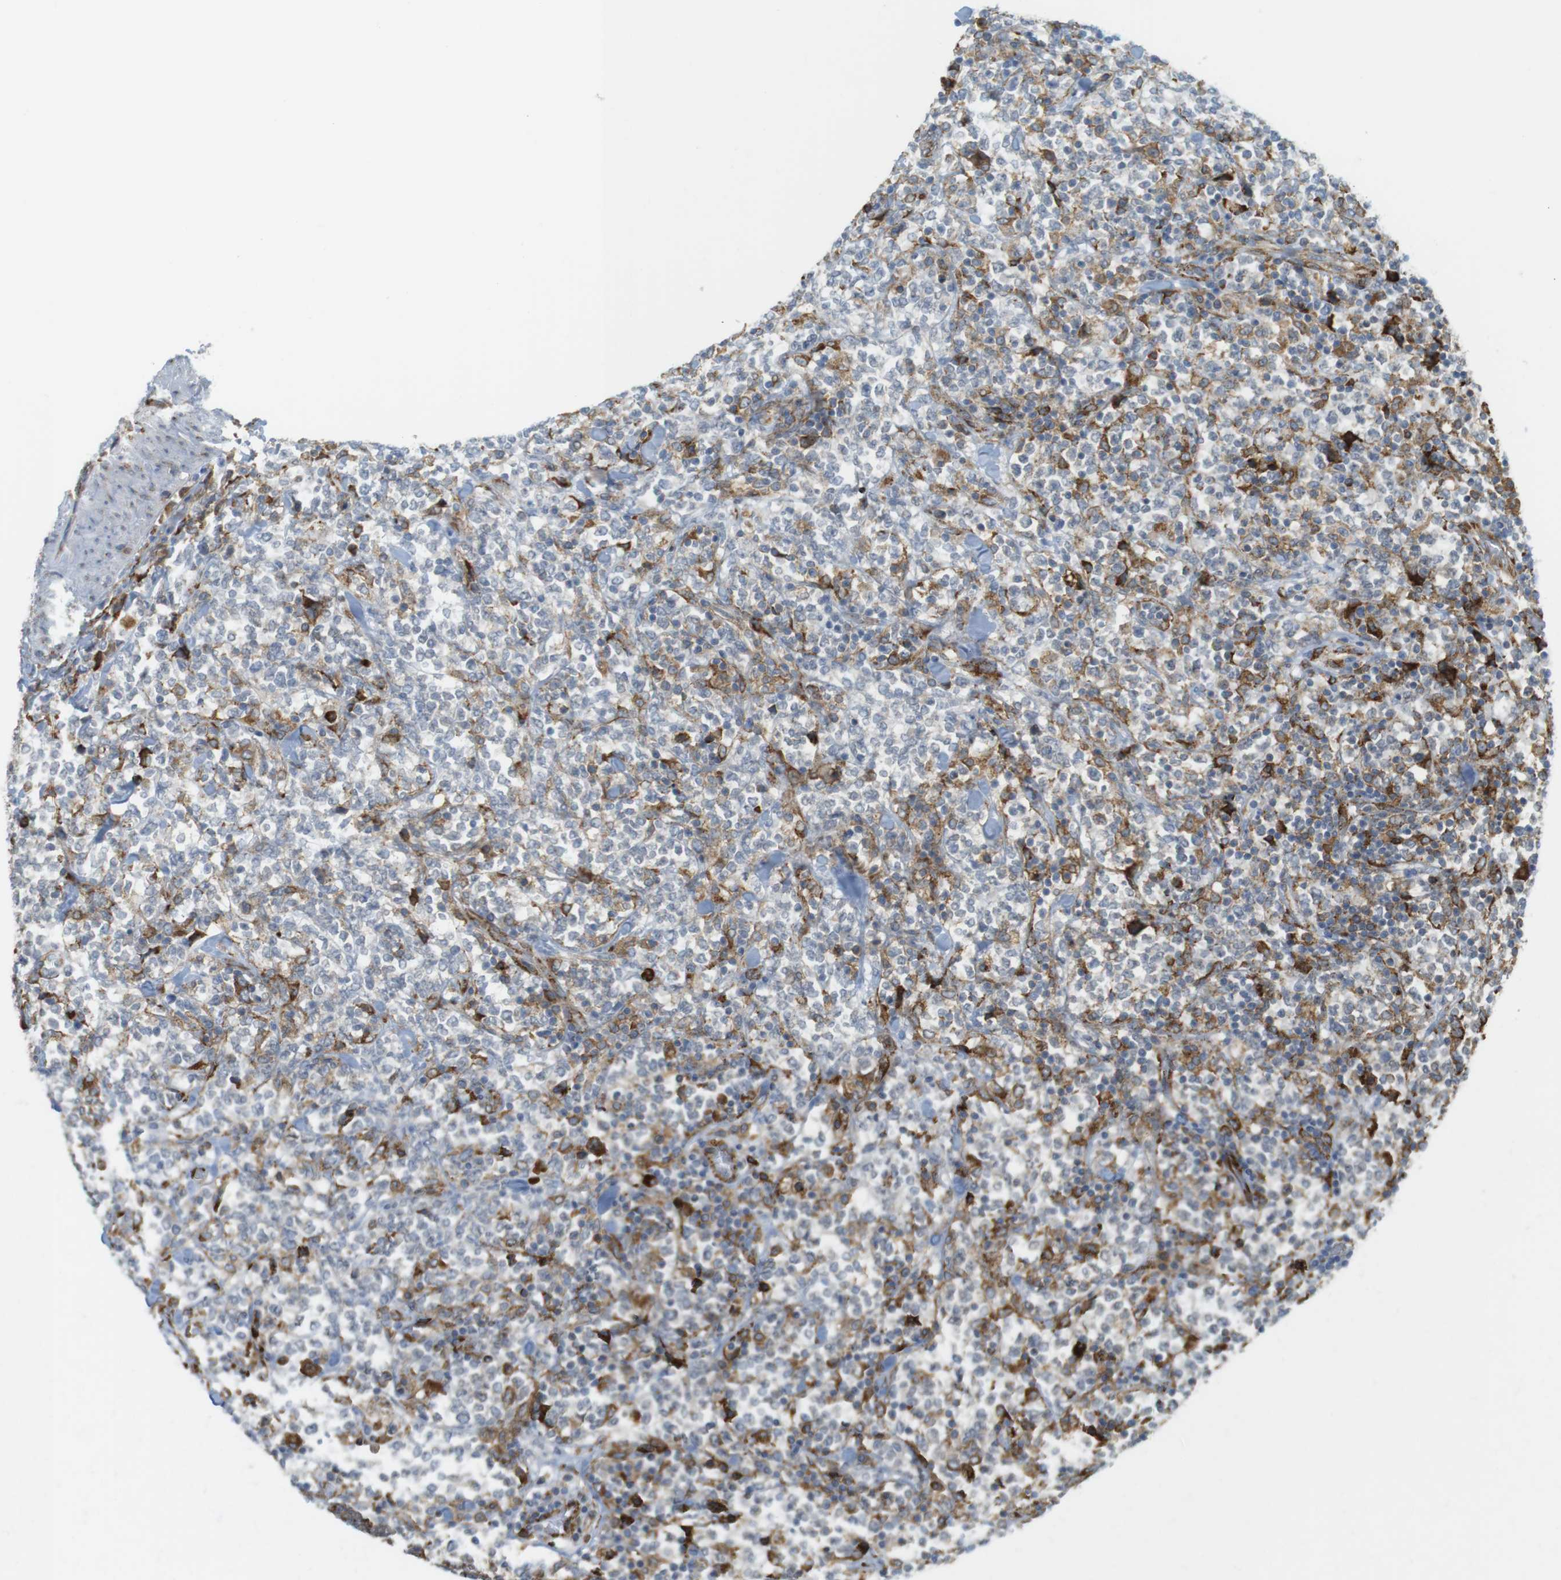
{"staining": {"intensity": "strong", "quantity": "<25%", "location": "cytoplasmic/membranous"}, "tissue": "lymphoma", "cell_type": "Tumor cells", "image_type": "cancer", "snomed": [{"axis": "morphology", "description": "Malignant lymphoma, non-Hodgkin's type, High grade"}, {"axis": "topography", "description": "Soft tissue"}], "caption": "Immunohistochemistry (DAB) staining of human high-grade malignant lymphoma, non-Hodgkin's type shows strong cytoplasmic/membranous protein positivity in approximately <25% of tumor cells. (DAB (3,3'-diaminobenzidine) IHC with brightfield microscopy, high magnification).", "gene": "MBOAT2", "patient": {"sex": "male", "age": 18}}